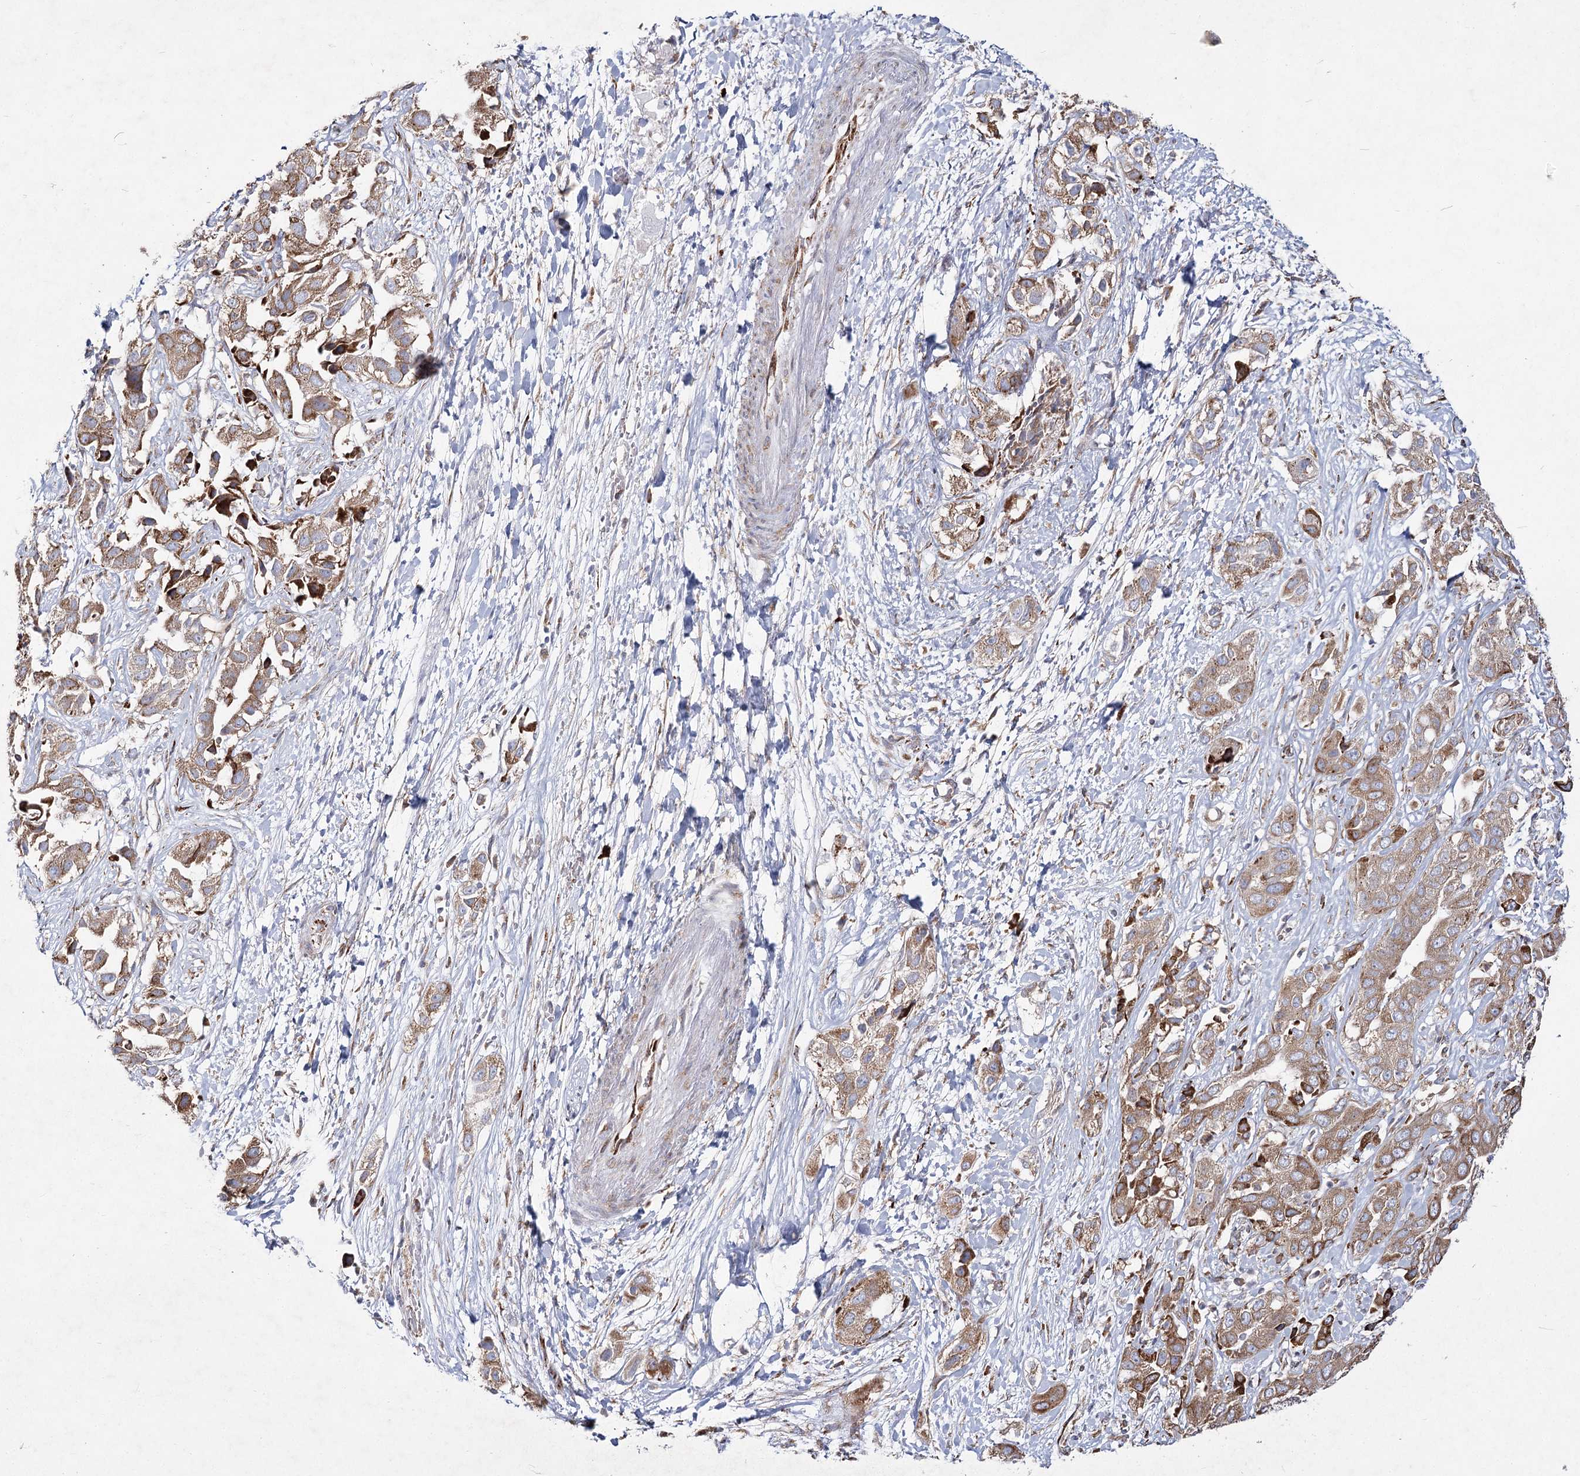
{"staining": {"intensity": "moderate", "quantity": ">75%", "location": "cytoplasmic/membranous"}, "tissue": "liver cancer", "cell_type": "Tumor cells", "image_type": "cancer", "snomed": [{"axis": "morphology", "description": "Cholangiocarcinoma"}, {"axis": "topography", "description": "Liver"}], "caption": "Approximately >75% of tumor cells in human cholangiocarcinoma (liver) exhibit moderate cytoplasmic/membranous protein staining as visualized by brown immunohistochemical staining.", "gene": "NHLRC2", "patient": {"sex": "female", "age": 52}}